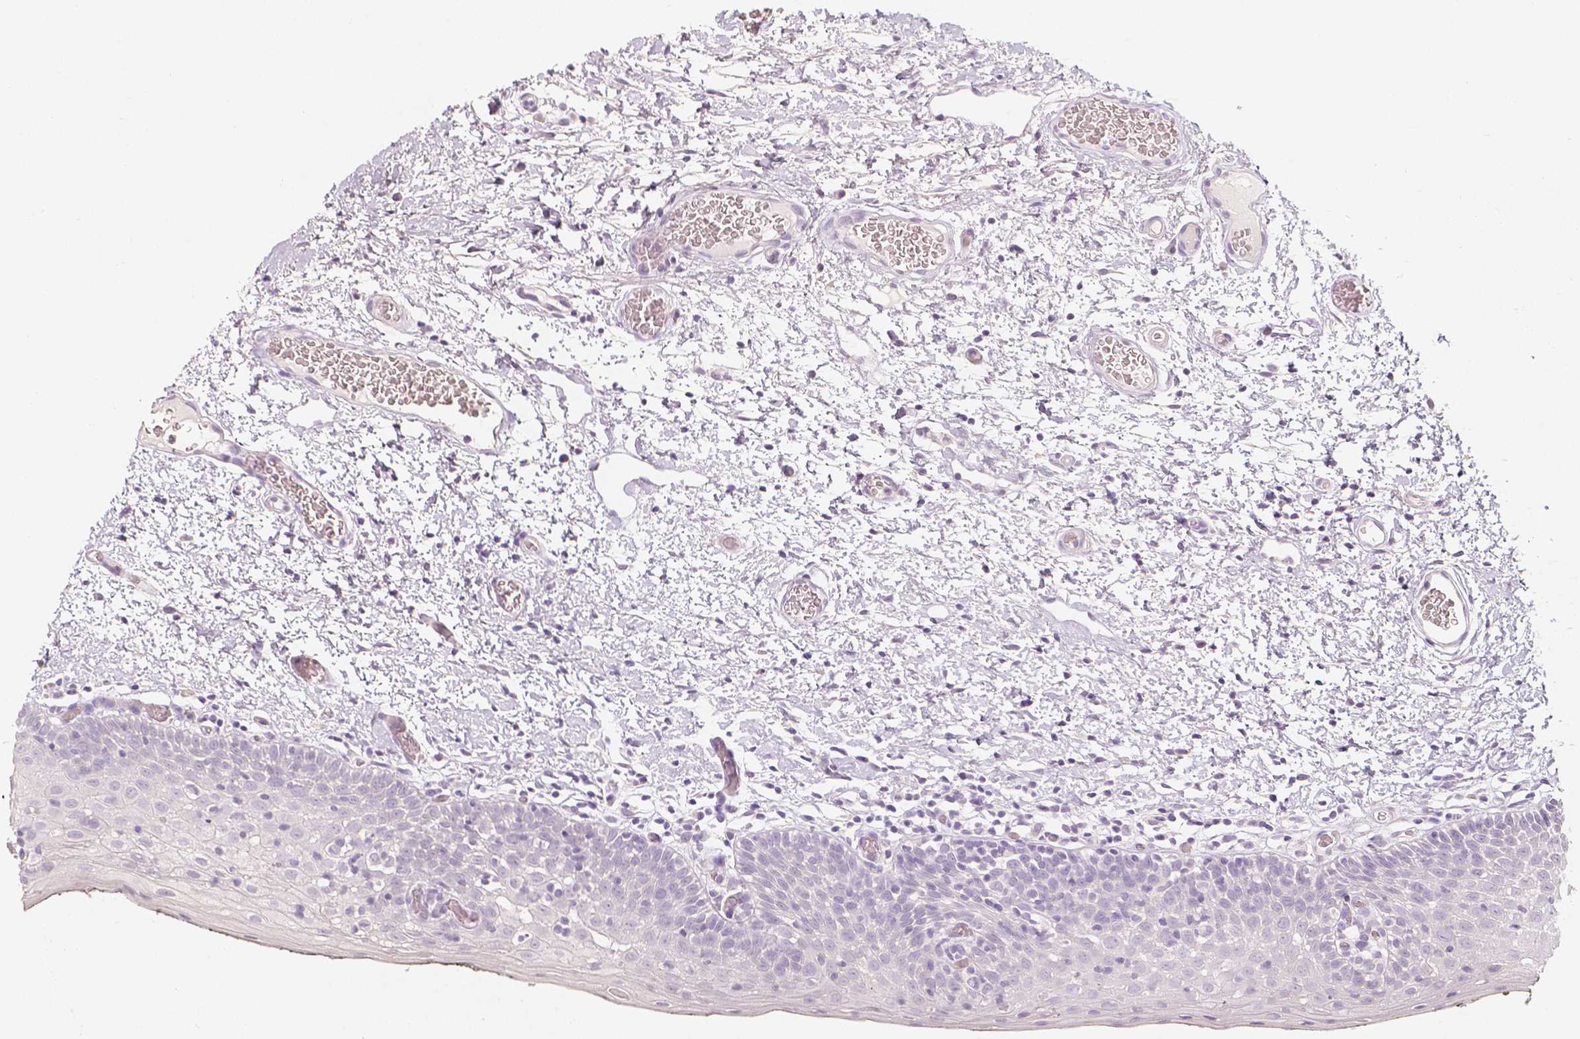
{"staining": {"intensity": "negative", "quantity": "none", "location": "none"}, "tissue": "oral mucosa", "cell_type": "Squamous epithelial cells", "image_type": "normal", "snomed": [{"axis": "morphology", "description": "Normal tissue, NOS"}, {"axis": "morphology", "description": "Squamous cell carcinoma, NOS"}, {"axis": "topography", "description": "Oral tissue"}, {"axis": "topography", "description": "Head-Neck"}], "caption": "Squamous epithelial cells show no significant protein staining in benign oral mucosa. Brightfield microscopy of immunohistochemistry stained with DAB (brown) and hematoxylin (blue), captured at high magnification.", "gene": "NECAB2", "patient": {"sex": "male", "age": 69}}